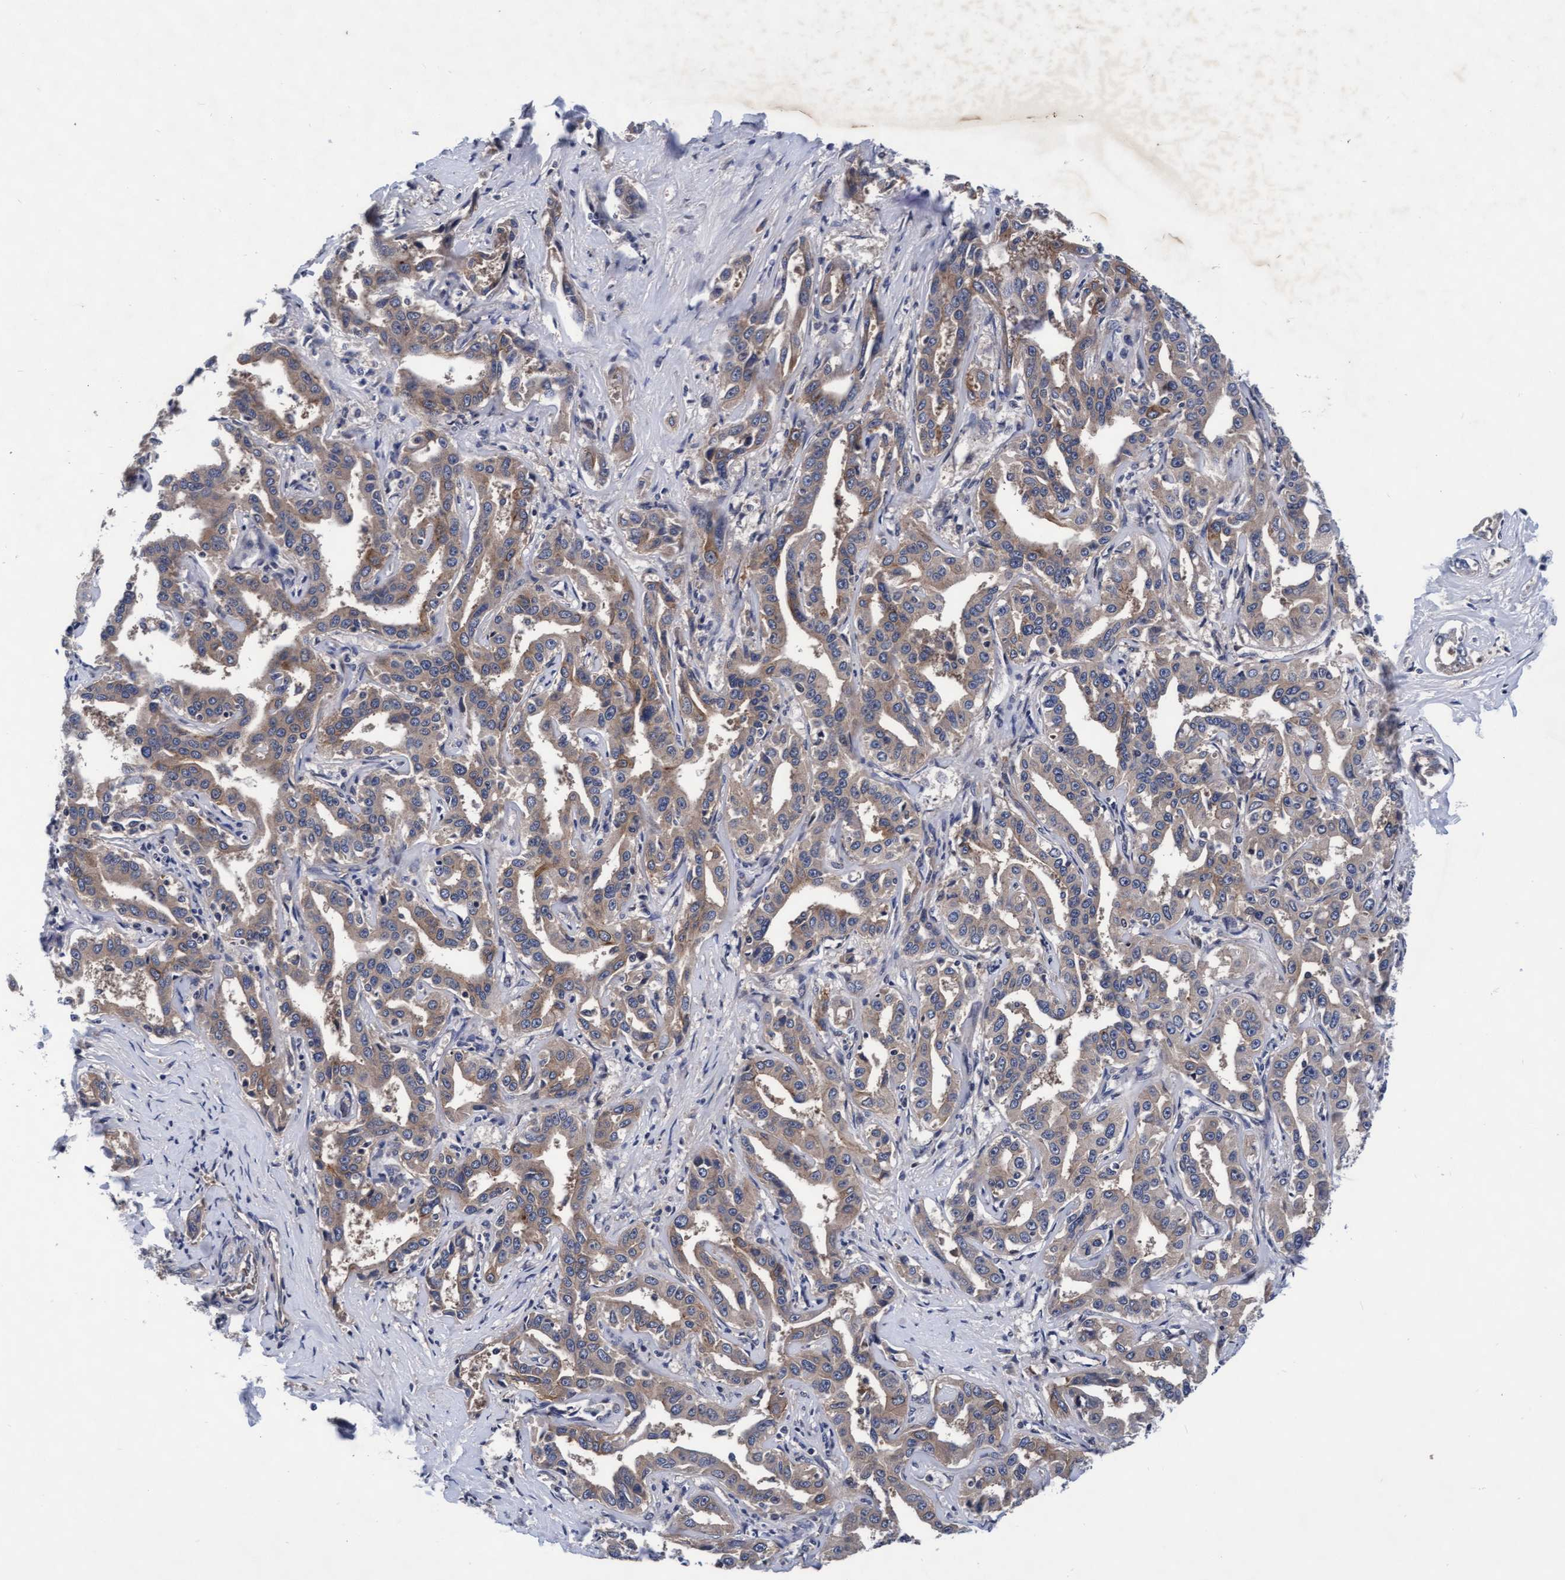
{"staining": {"intensity": "weak", "quantity": "25%-75%", "location": "cytoplasmic/membranous"}, "tissue": "liver cancer", "cell_type": "Tumor cells", "image_type": "cancer", "snomed": [{"axis": "morphology", "description": "Cholangiocarcinoma"}, {"axis": "topography", "description": "Liver"}], "caption": "DAB immunohistochemical staining of human cholangiocarcinoma (liver) shows weak cytoplasmic/membranous protein positivity in about 25%-75% of tumor cells. (IHC, brightfield microscopy, high magnification).", "gene": "EFCAB13", "patient": {"sex": "male", "age": 59}}